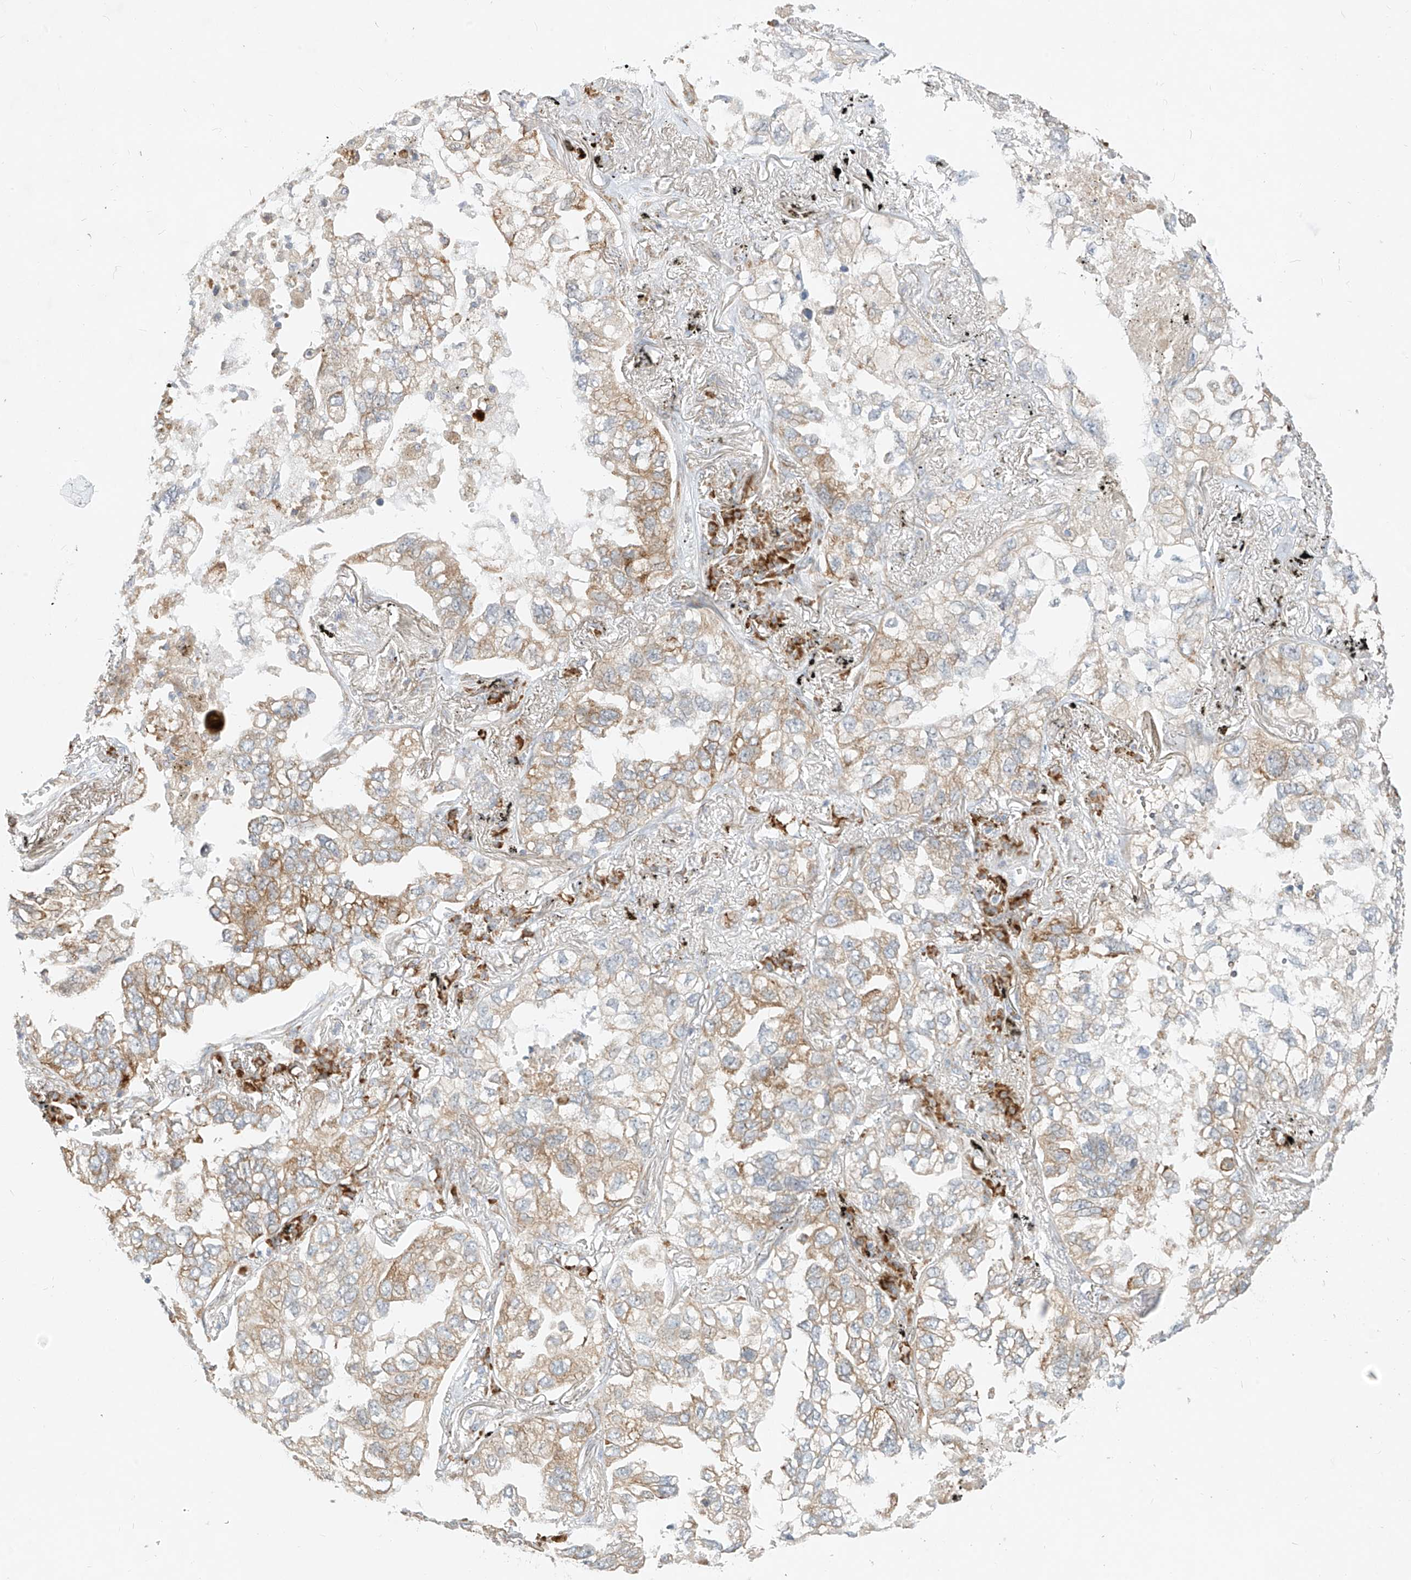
{"staining": {"intensity": "moderate", "quantity": "25%-75%", "location": "cytoplasmic/membranous"}, "tissue": "lung cancer", "cell_type": "Tumor cells", "image_type": "cancer", "snomed": [{"axis": "morphology", "description": "Adenocarcinoma, NOS"}, {"axis": "topography", "description": "Lung"}], "caption": "Tumor cells demonstrate medium levels of moderate cytoplasmic/membranous positivity in about 25%-75% of cells in adenocarcinoma (lung).", "gene": "STT3A", "patient": {"sex": "male", "age": 65}}